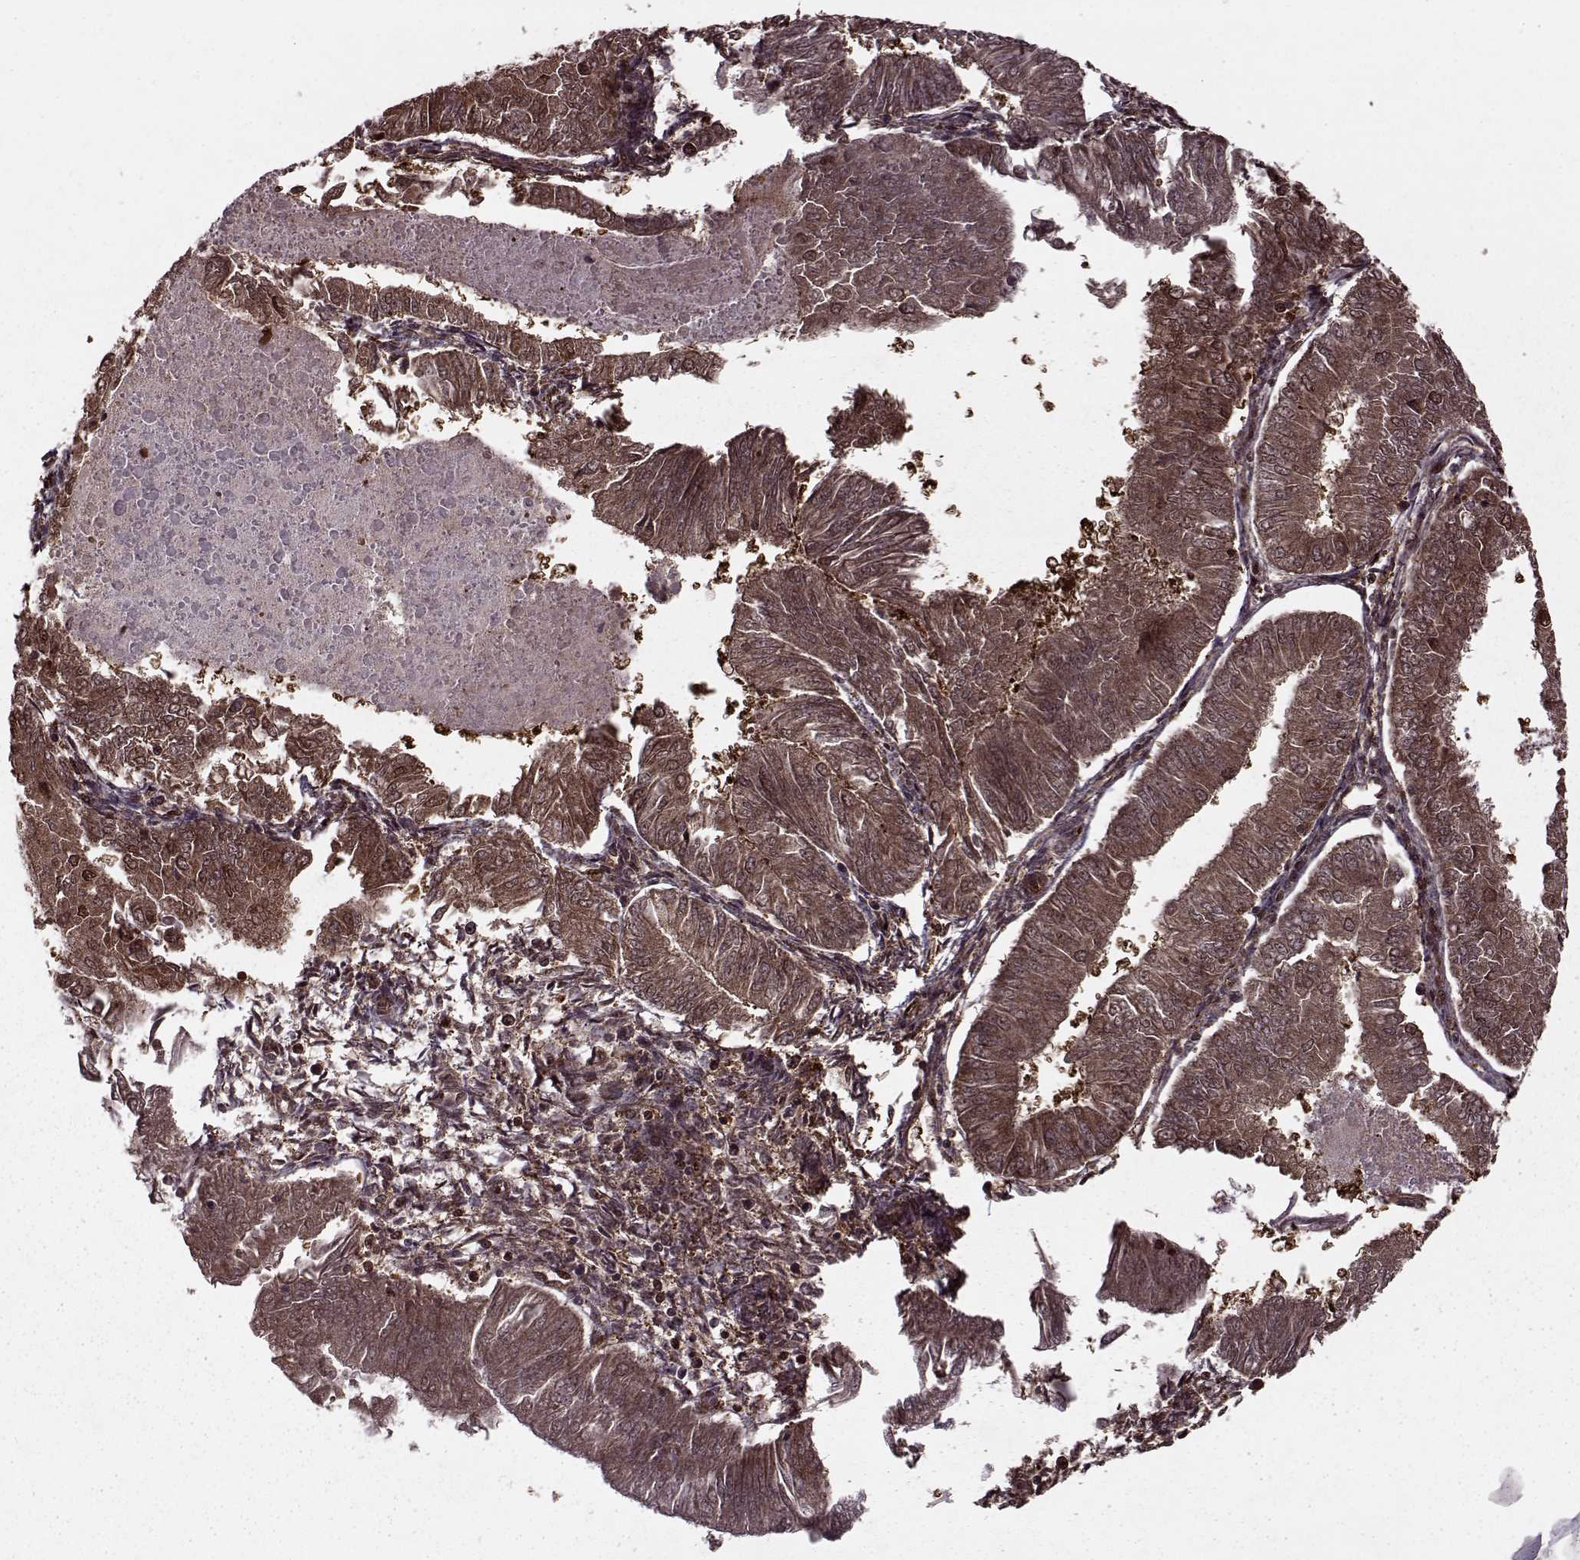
{"staining": {"intensity": "strong", "quantity": ">75%", "location": "cytoplasmic/membranous,nuclear"}, "tissue": "endometrial cancer", "cell_type": "Tumor cells", "image_type": "cancer", "snomed": [{"axis": "morphology", "description": "Adenocarcinoma, NOS"}, {"axis": "topography", "description": "Endometrium"}], "caption": "Approximately >75% of tumor cells in human endometrial cancer demonstrate strong cytoplasmic/membranous and nuclear protein expression as visualized by brown immunohistochemical staining.", "gene": "PSMA7", "patient": {"sex": "female", "age": 53}}